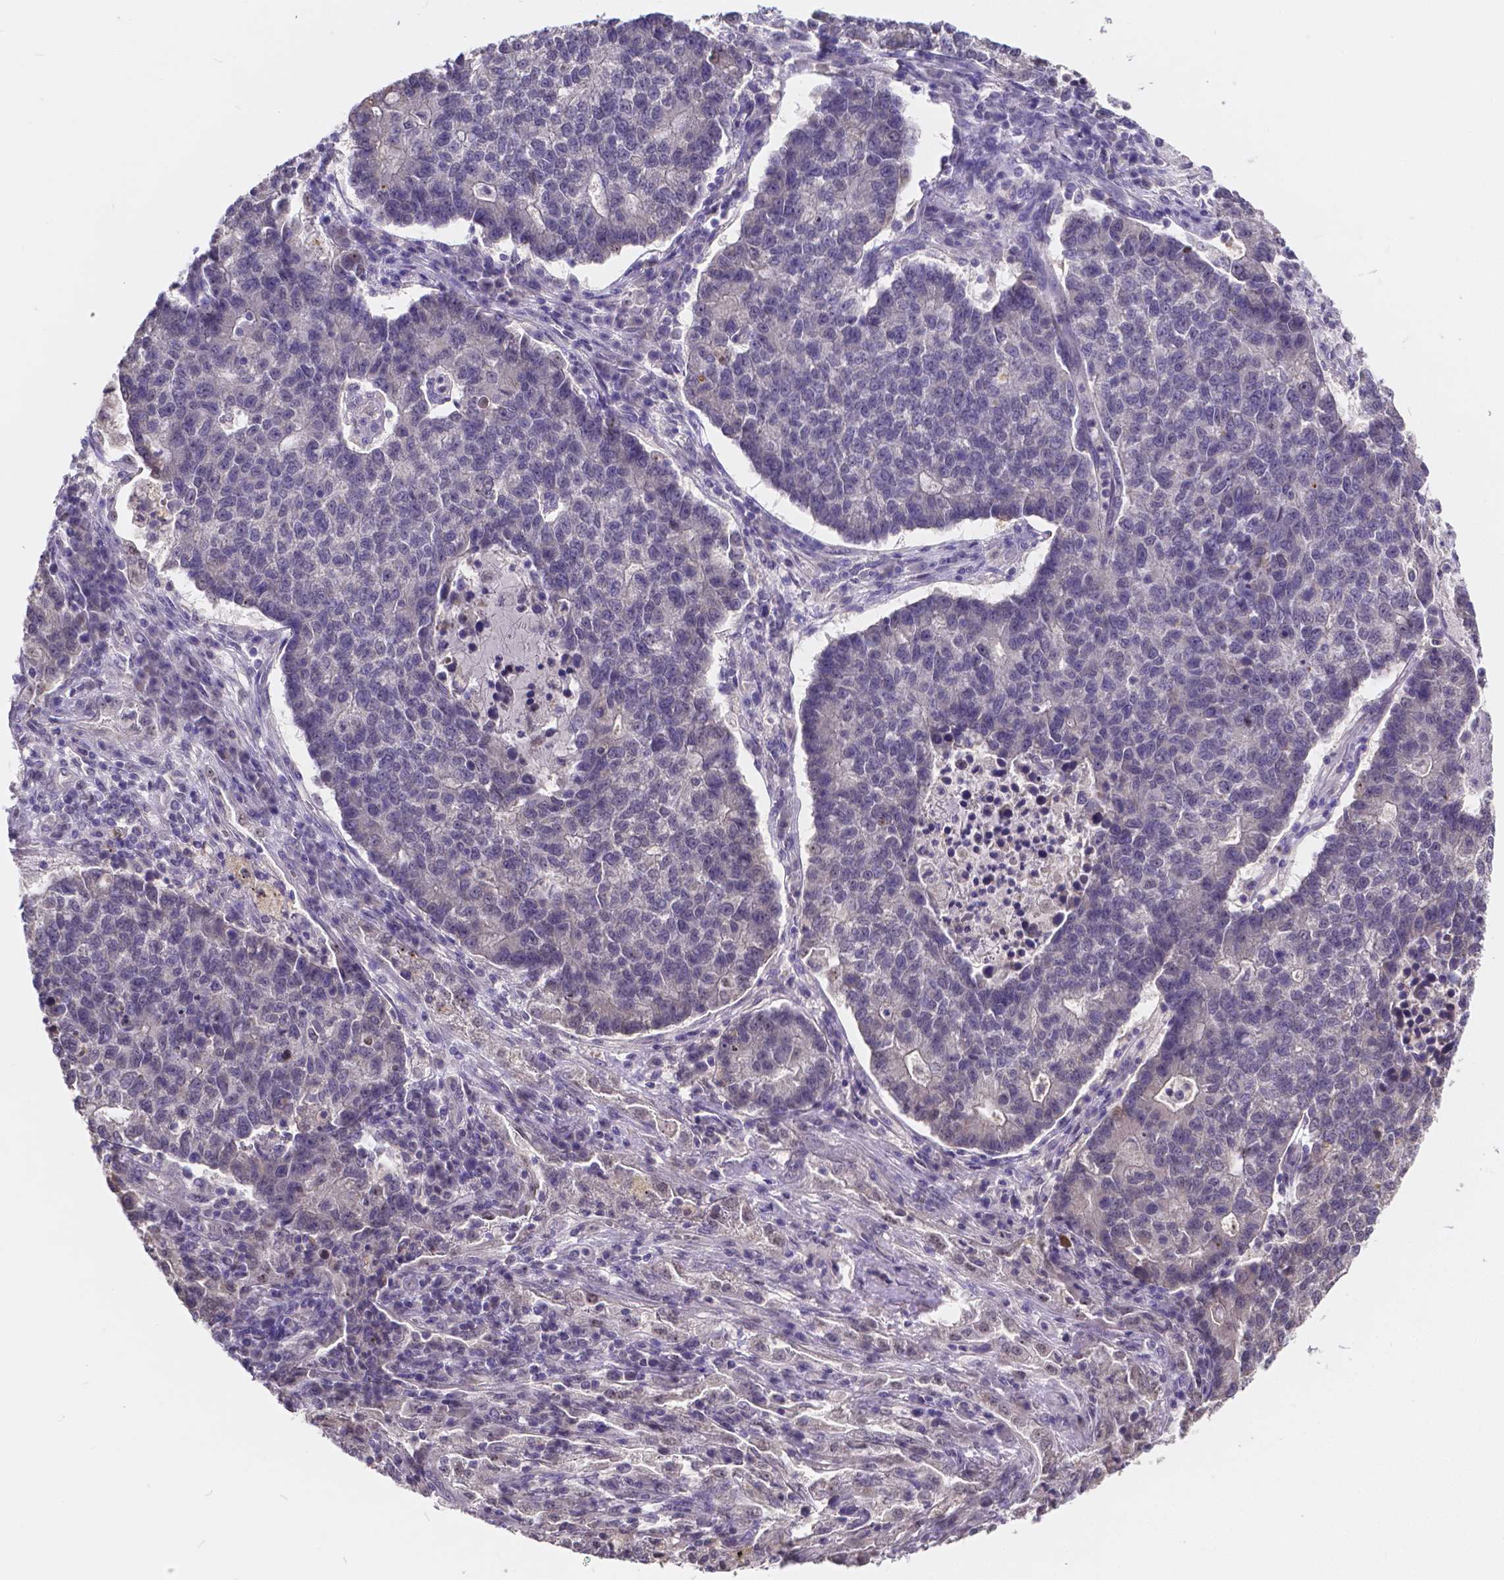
{"staining": {"intensity": "negative", "quantity": "none", "location": "none"}, "tissue": "lung cancer", "cell_type": "Tumor cells", "image_type": "cancer", "snomed": [{"axis": "morphology", "description": "Adenocarcinoma, NOS"}, {"axis": "topography", "description": "Lung"}], "caption": "An image of lung cancer (adenocarcinoma) stained for a protein displays no brown staining in tumor cells. The staining was performed using DAB (3,3'-diaminobenzidine) to visualize the protein expression in brown, while the nuclei were stained in blue with hematoxylin (Magnification: 20x).", "gene": "CTNNA2", "patient": {"sex": "male", "age": 57}}